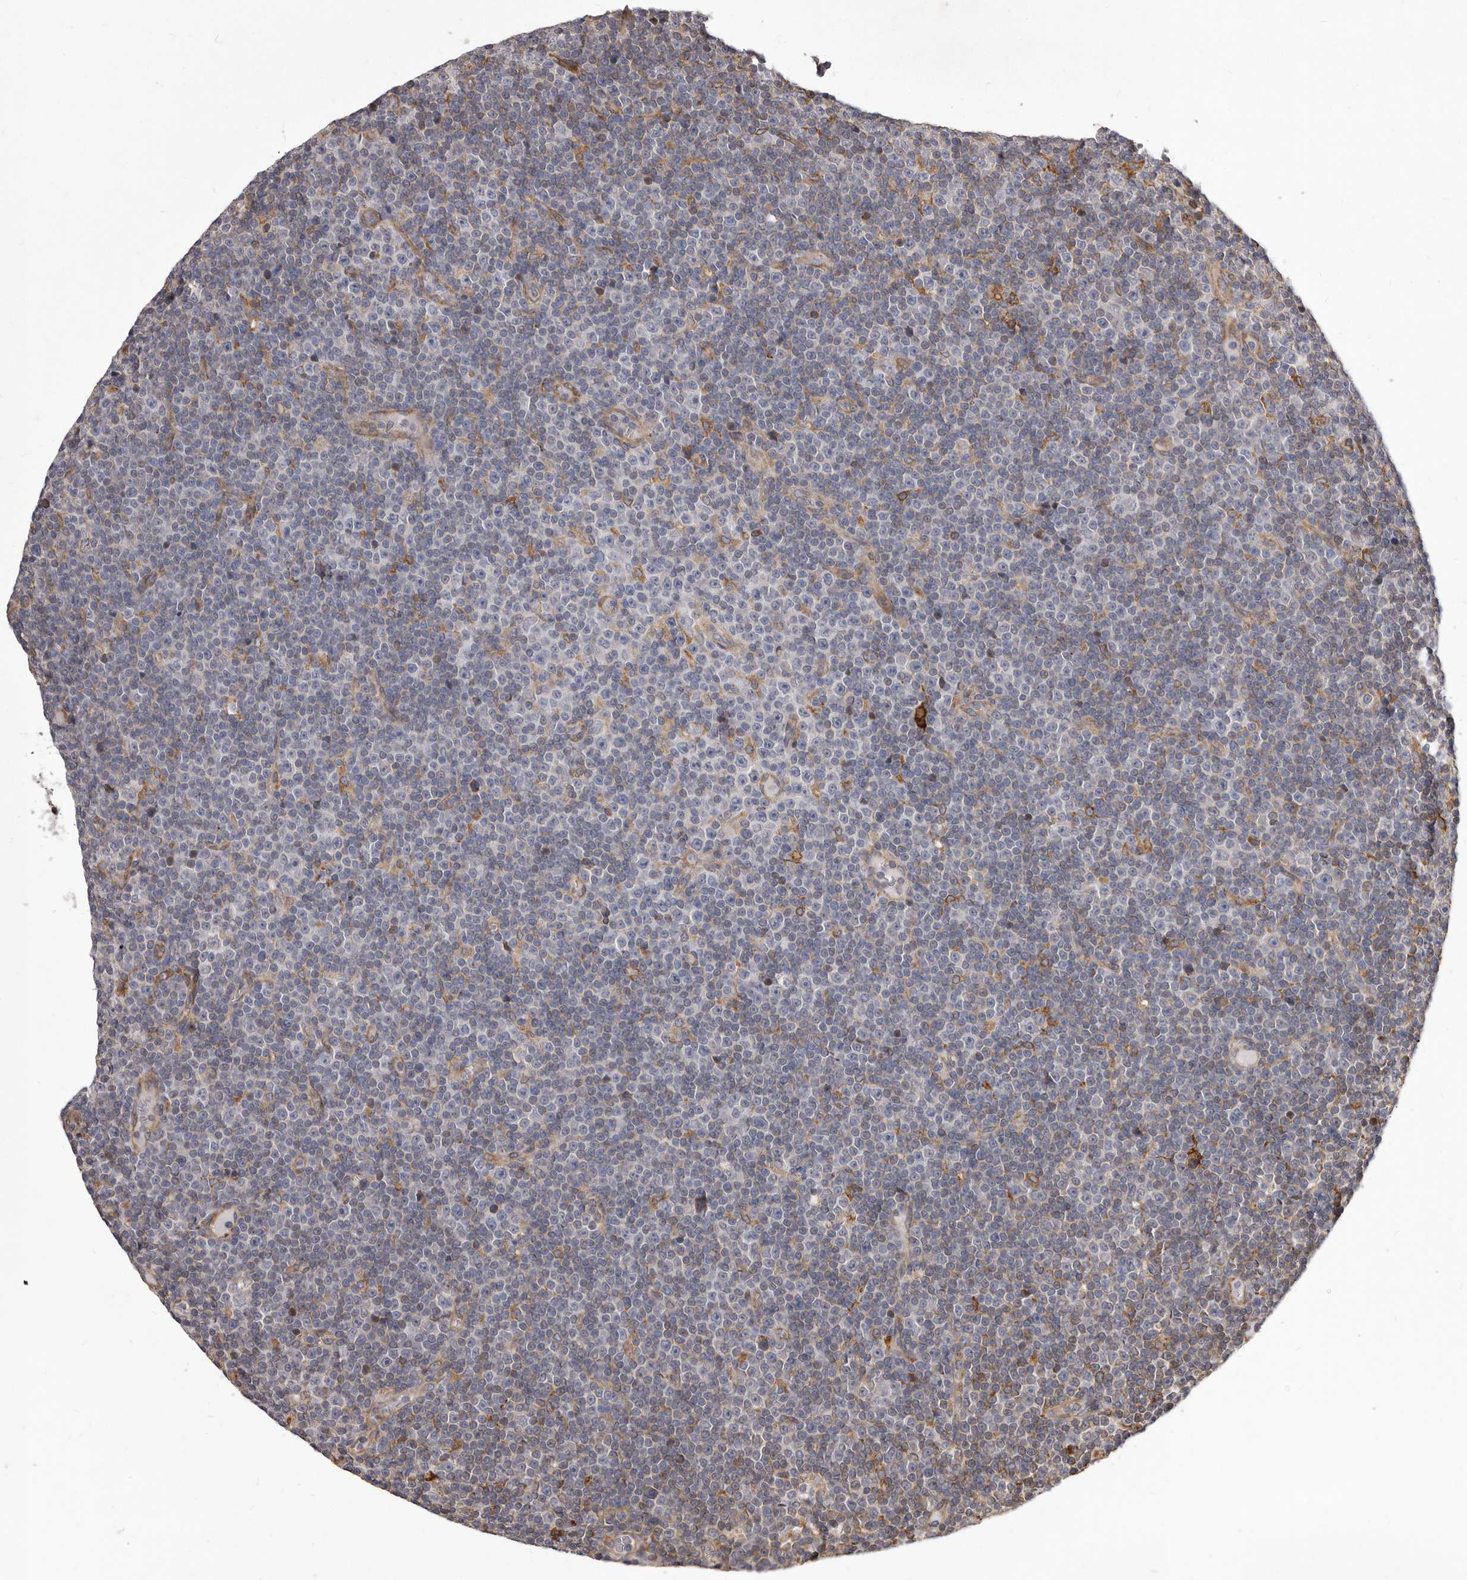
{"staining": {"intensity": "negative", "quantity": "none", "location": "none"}, "tissue": "lymphoma", "cell_type": "Tumor cells", "image_type": "cancer", "snomed": [{"axis": "morphology", "description": "Malignant lymphoma, non-Hodgkin's type, Low grade"}, {"axis": "topography", "description": "Lymph node"}], "caption": "DAB (3,3'-diaminobenzidine) immunohistochemical staining of human lymphoma displays no significant positivity in tumor cells. (Stains: DAB IHC with hematoxylin counter stain, Microscopy: brightfield microscopy at high magnification).", "gene": "ALPK1", "patient": {"sex": "female", "age": 67}}